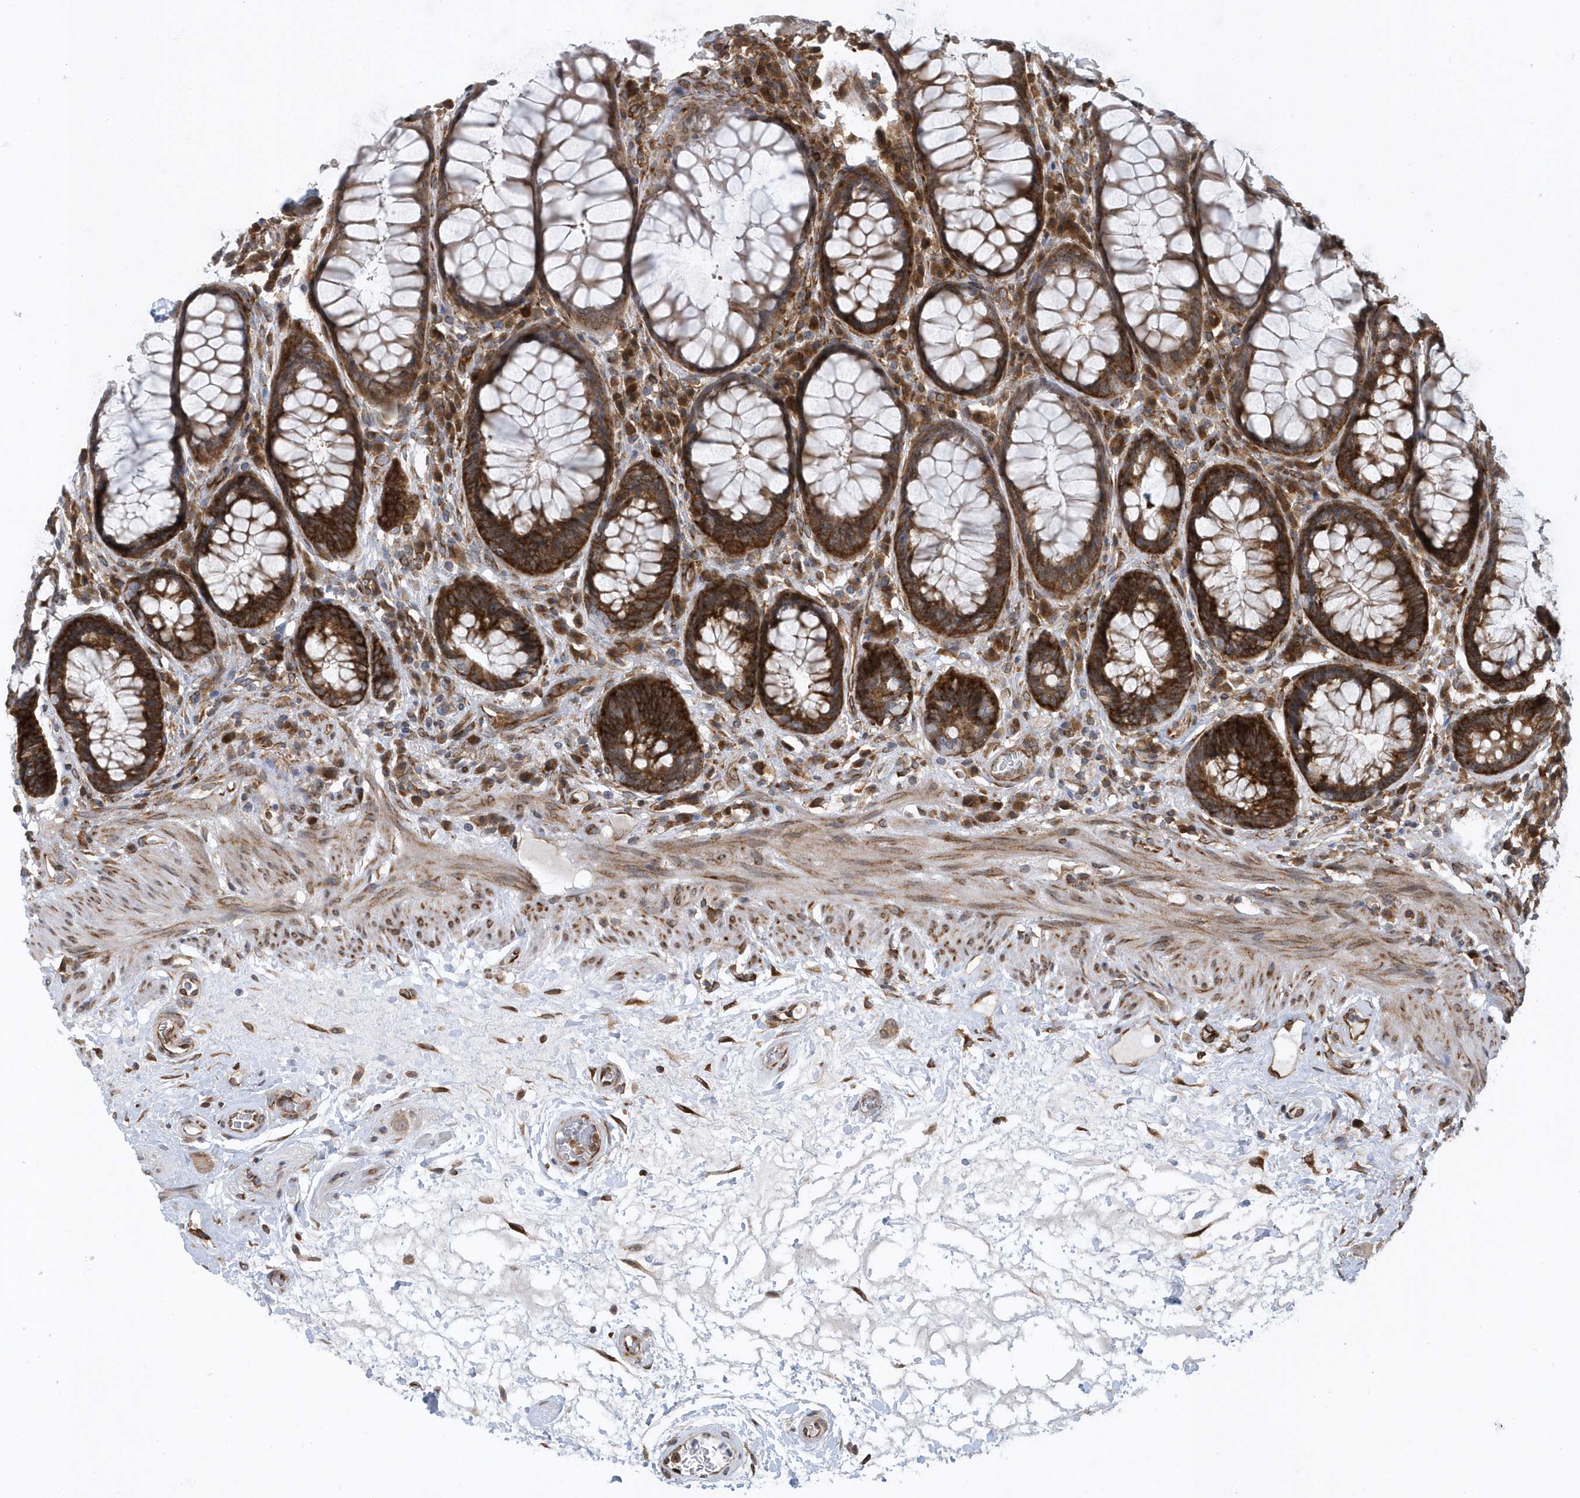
{"staining": {"intensity": "moderate", "quantity": ">75%", "location": "cytoplasmic/membranous"}, "tissue": "rectum", "cell_type": "Glandular cells", "image_type": "normal", "snomed": [{"axis": "morphology", "description": "Normal tissue, NOS"}, {"axis": "topography", "description": "Rectum"}], "caption": "This is a photomicrograph of immunohistochemistry staining of normal rectum, which shows moderate positivity in the cytoplasmic/membranous of glandular cells.", "gene": "PHF1", "patient": {"sex": "male", "age": 64}}